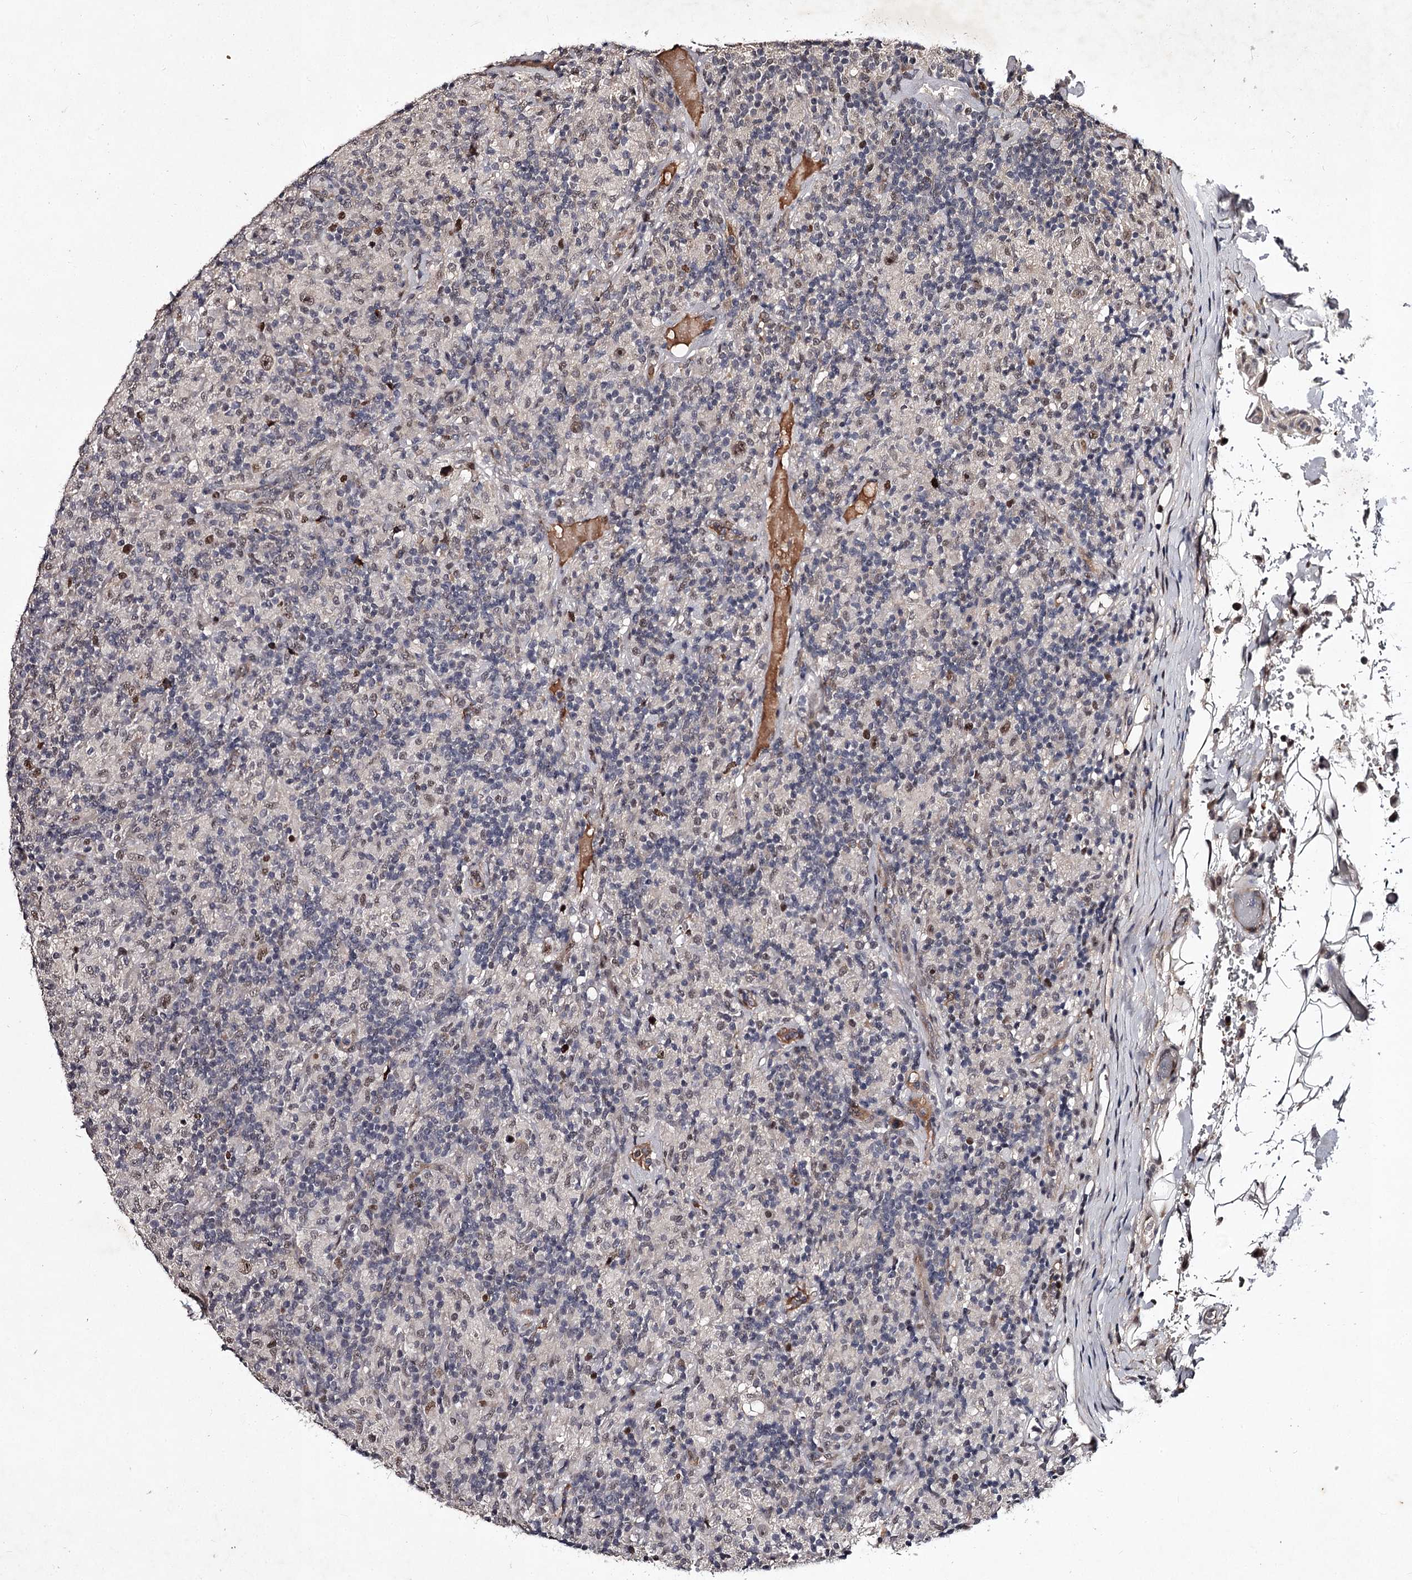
{"staining": {"intensity": "moderate", "quantity": "25%-75%", "location": "nuclear"}, "tissue": "lymphoma", "cell_type": "Tumor cells", "image_type": "cancer", "snomed": [{"axis": "morphology", "description": "Hodgkin's disease, NOS"}, {"axis": "topography", "description": "Lymph node"}], "caption": "Protein analysis of lymphoma tissue demonstrates moderate nuclear expression in about 25%-75% of tumor cells.", "gene": "RNF44", "patient": {"sex": "male", "age": 70}}